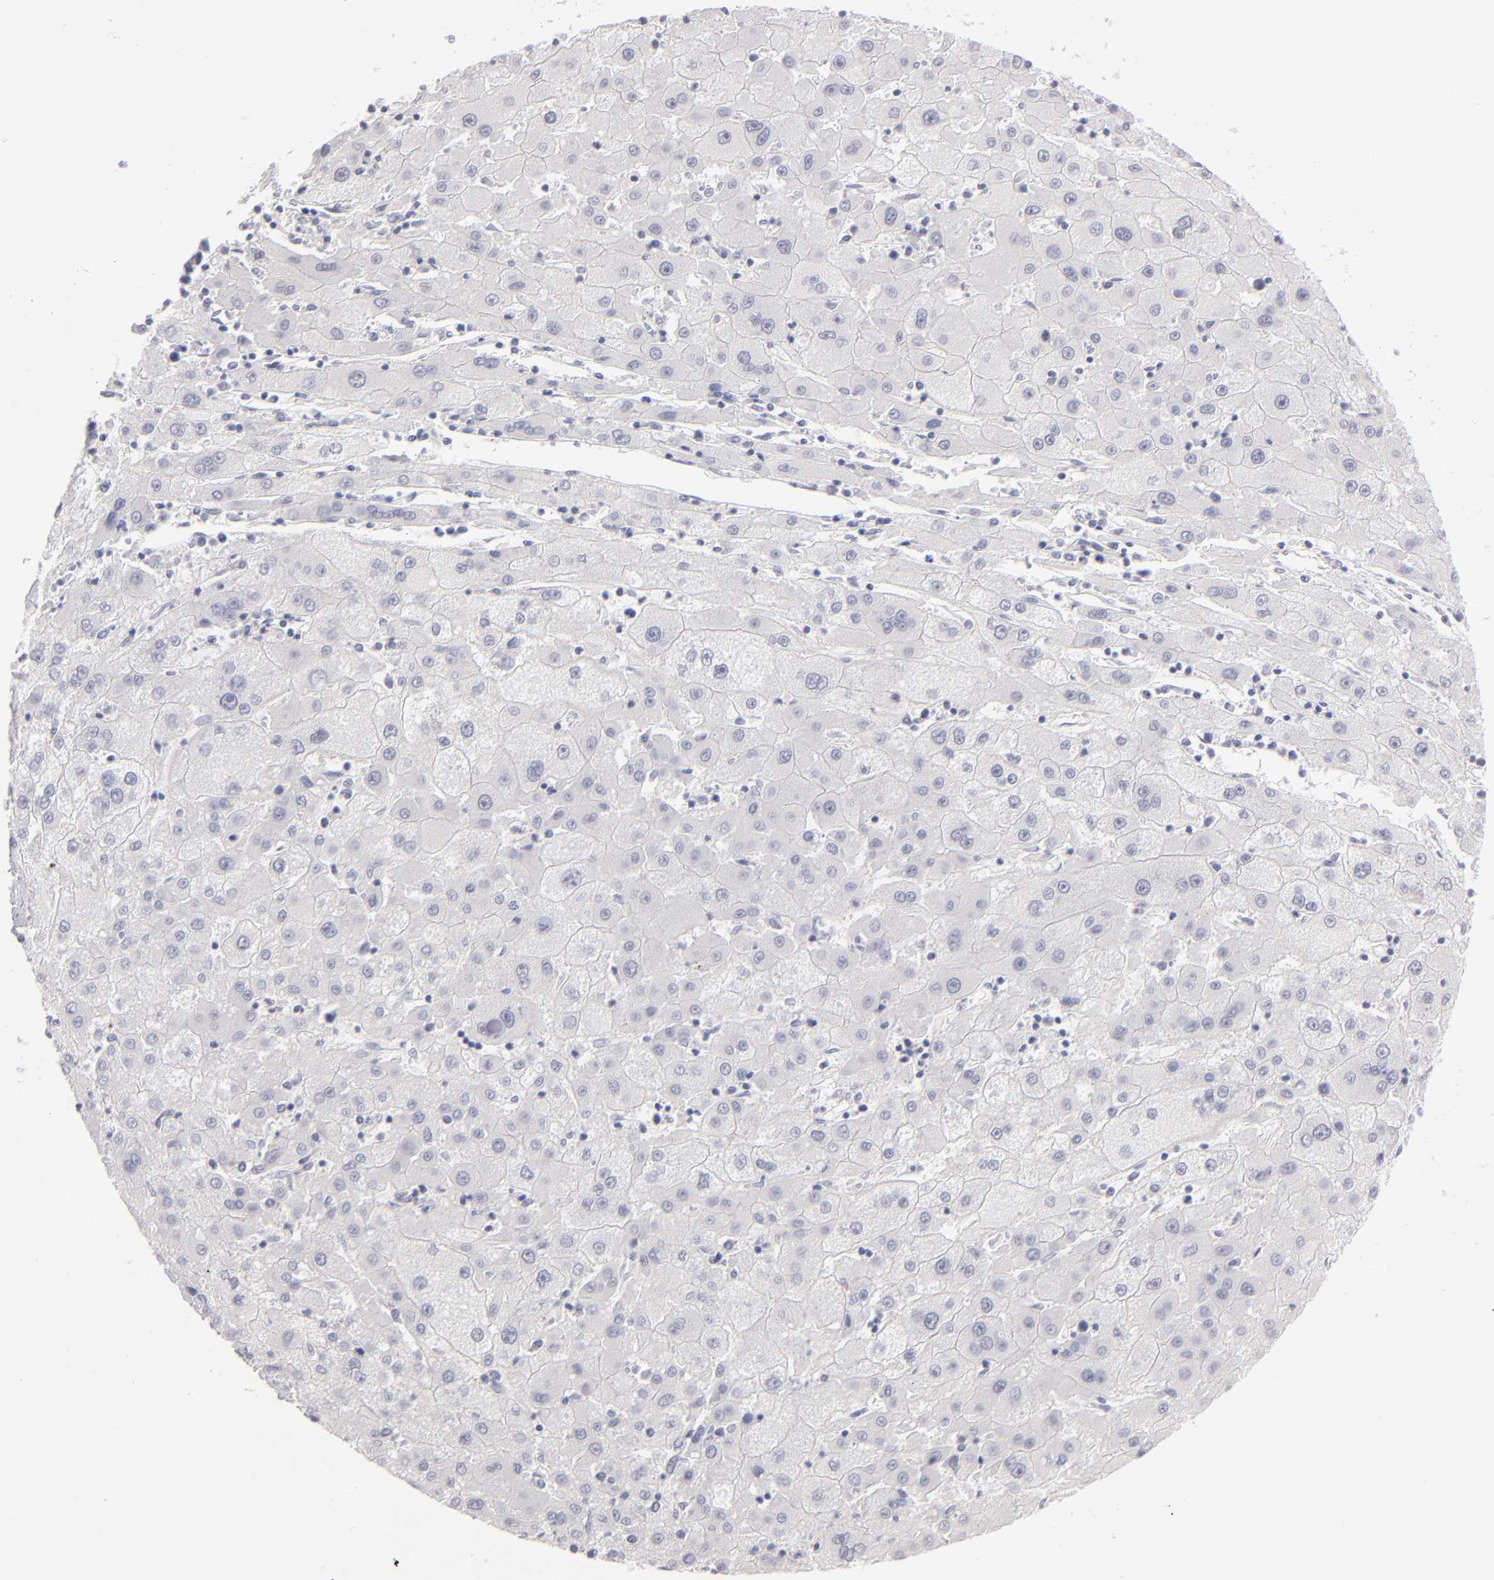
{"staining": {"intensity": "negative", "quantity": "none", "location": "none"}, "tissue": "liver cancer", "cell_type": "Tumor cells", "image_type": "cancer", "snomed": [{"axis": "morphology", "description": "Carcinoma, Hepatocellular, NOS"}, {"axis": "topography", "description": "Liver"}], "caption": "Immunohistochemical staining of human liver hepatocellular carcinoma demonstrates no significant expression in tumor cells.", "gene": "TEX11", "patient": {"sex": "male", "age": 72}}